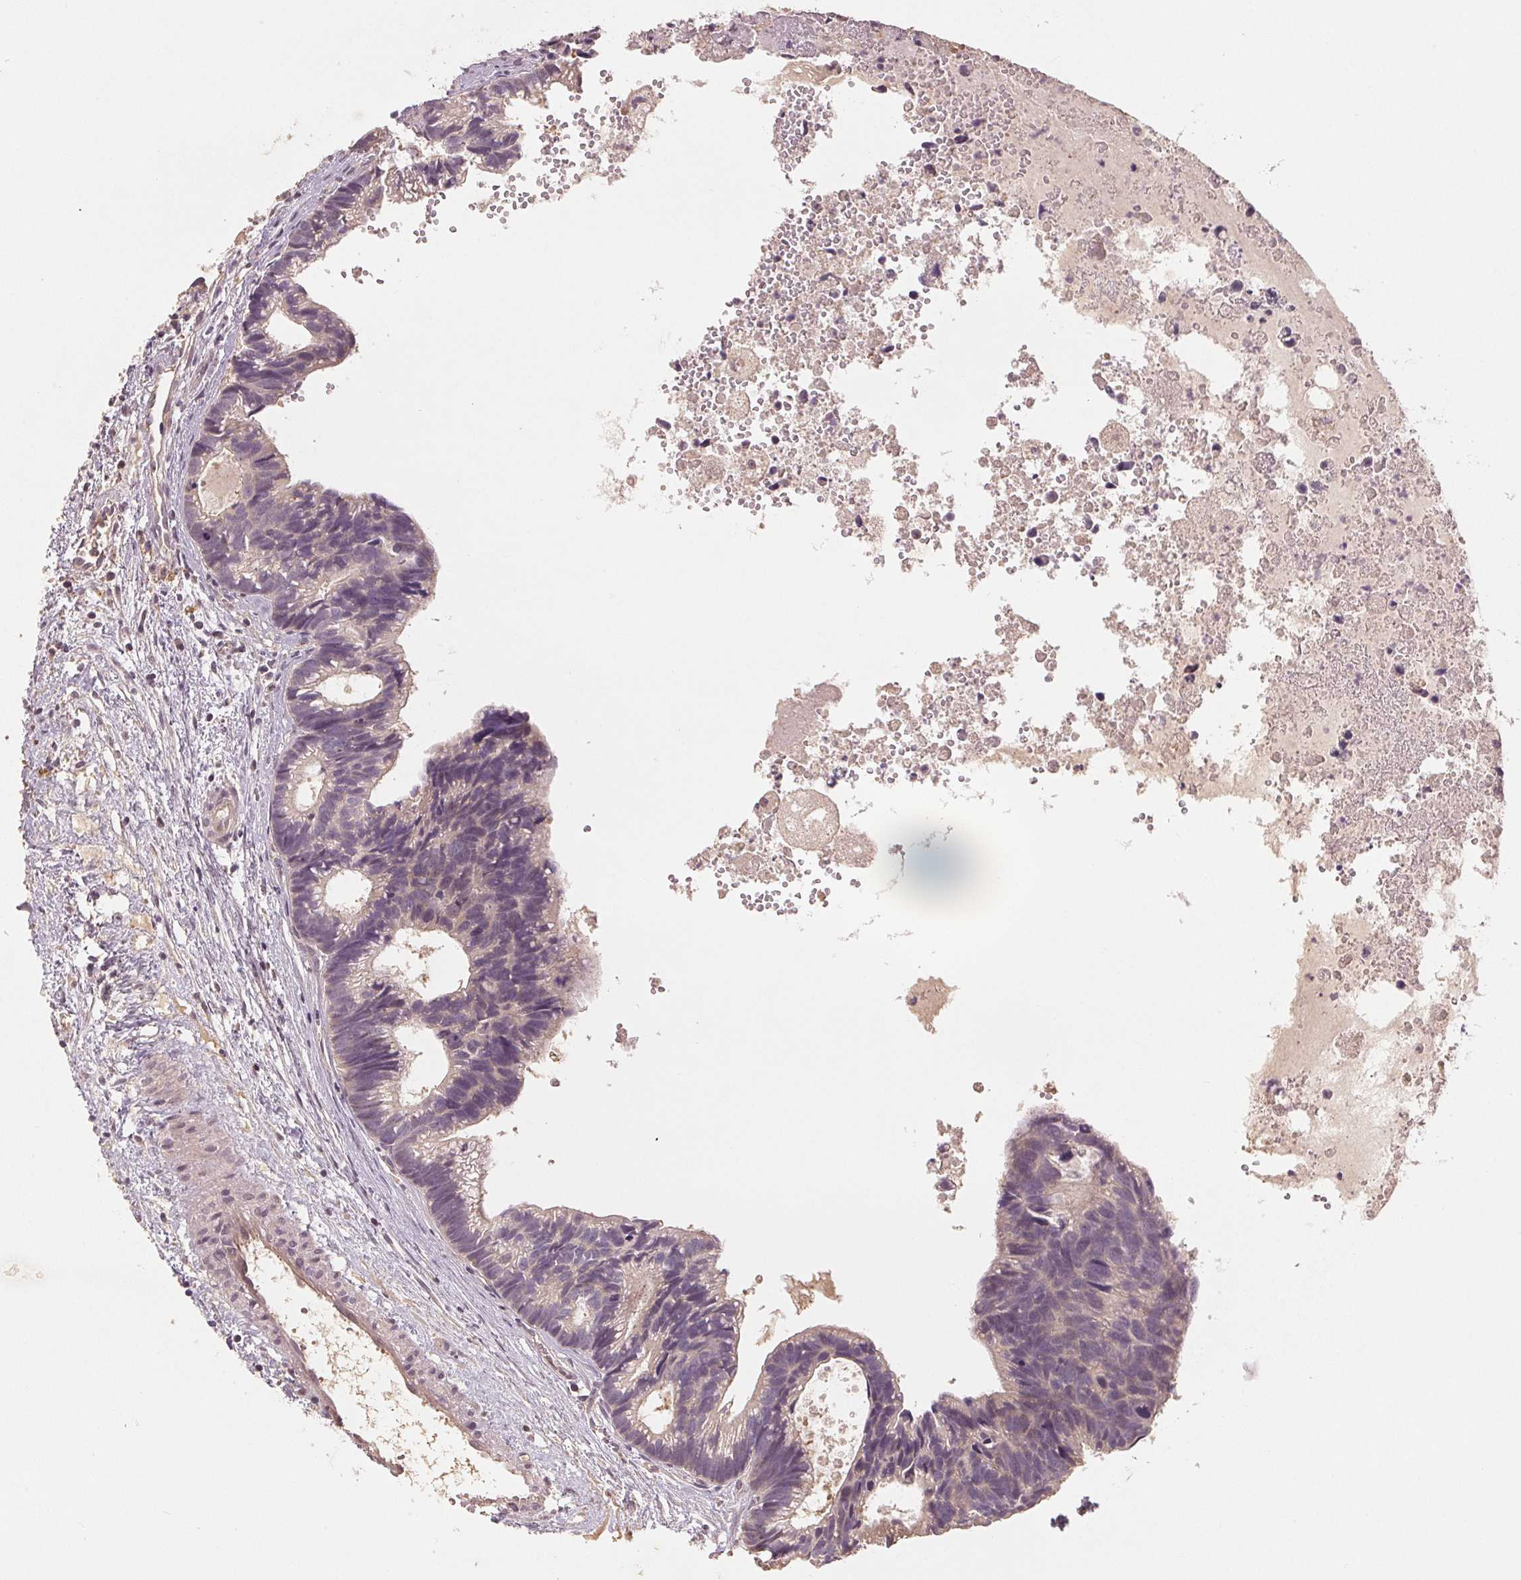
{"staining": {"intensity": "negative", "quantity": "none", "location": "none"}, "tissue": "head and neck cancer", "cell_type": "Tumor cells", "image_type": "cancer", "snomed": [{"axis": "morphology", "description": "Adenocarcinoma, NOS"}, {"axis": "topography", "description": "Head-Neck"}], "caption": "Tumor cells show no significant protein staining in head and neck cancer (adenocarcinoma).", "gene": "COX14", "patient": {"sex": "male", "age": 62}}